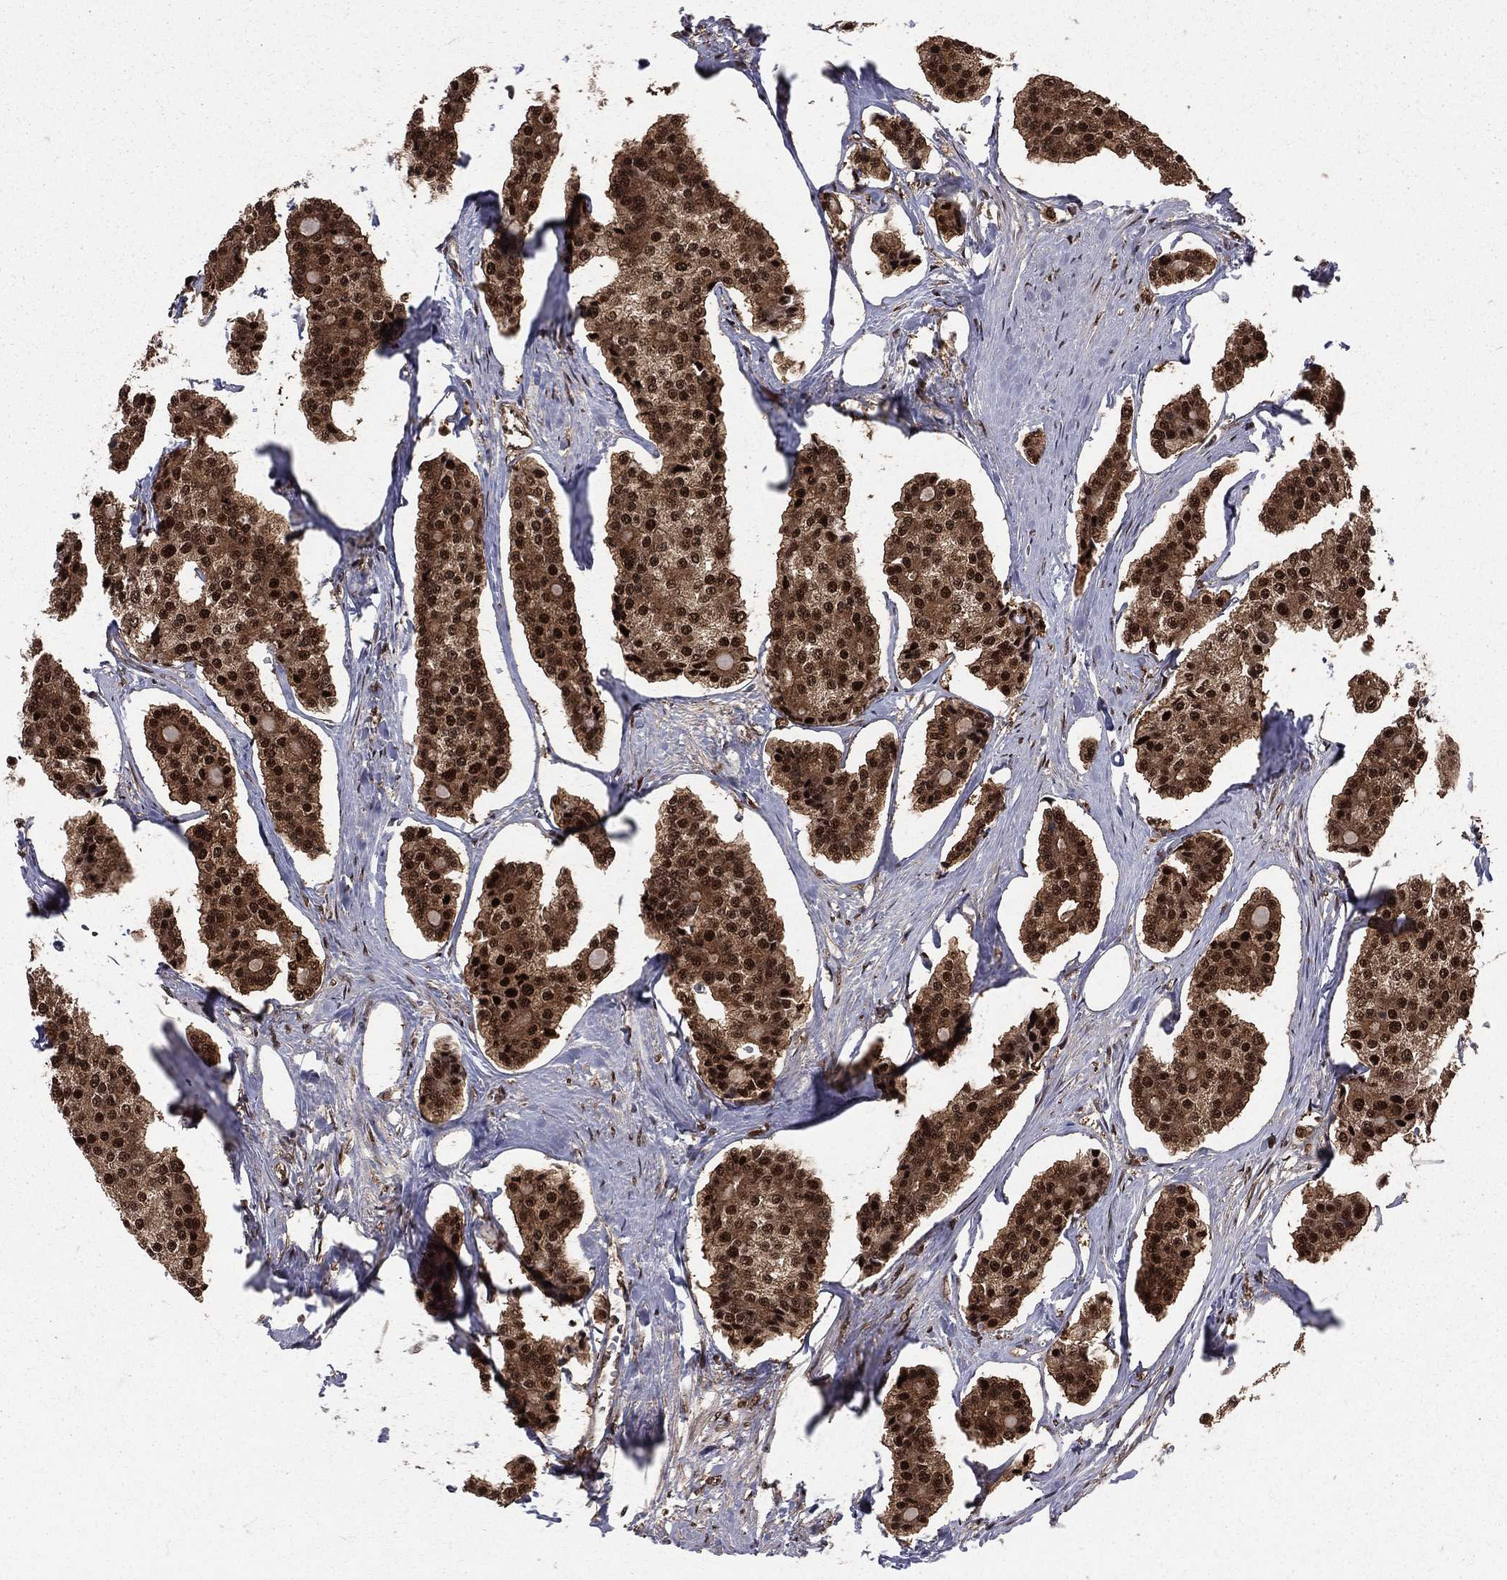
{"staining": {"intensity": "strong", "quantity": ">75%", "location": "cytoplasmic/membranous,nuclear"}, "tissue": "carcinoid", "cell_type": "Tumor cells", "image_type": "cancer", "snomed": [{"axis": "morphology", "description": "Carcinoid, malignant, NOS"}, {"axis": "topography", "description": "Small intestine"}], "caption": "Protein staining displays strong cytoplasmic/membranous and nuclear expression in about >75% of tumor cells in carcinoid.", "gene": "COPS4", "patient": {"sex": "female", "age": 65}}